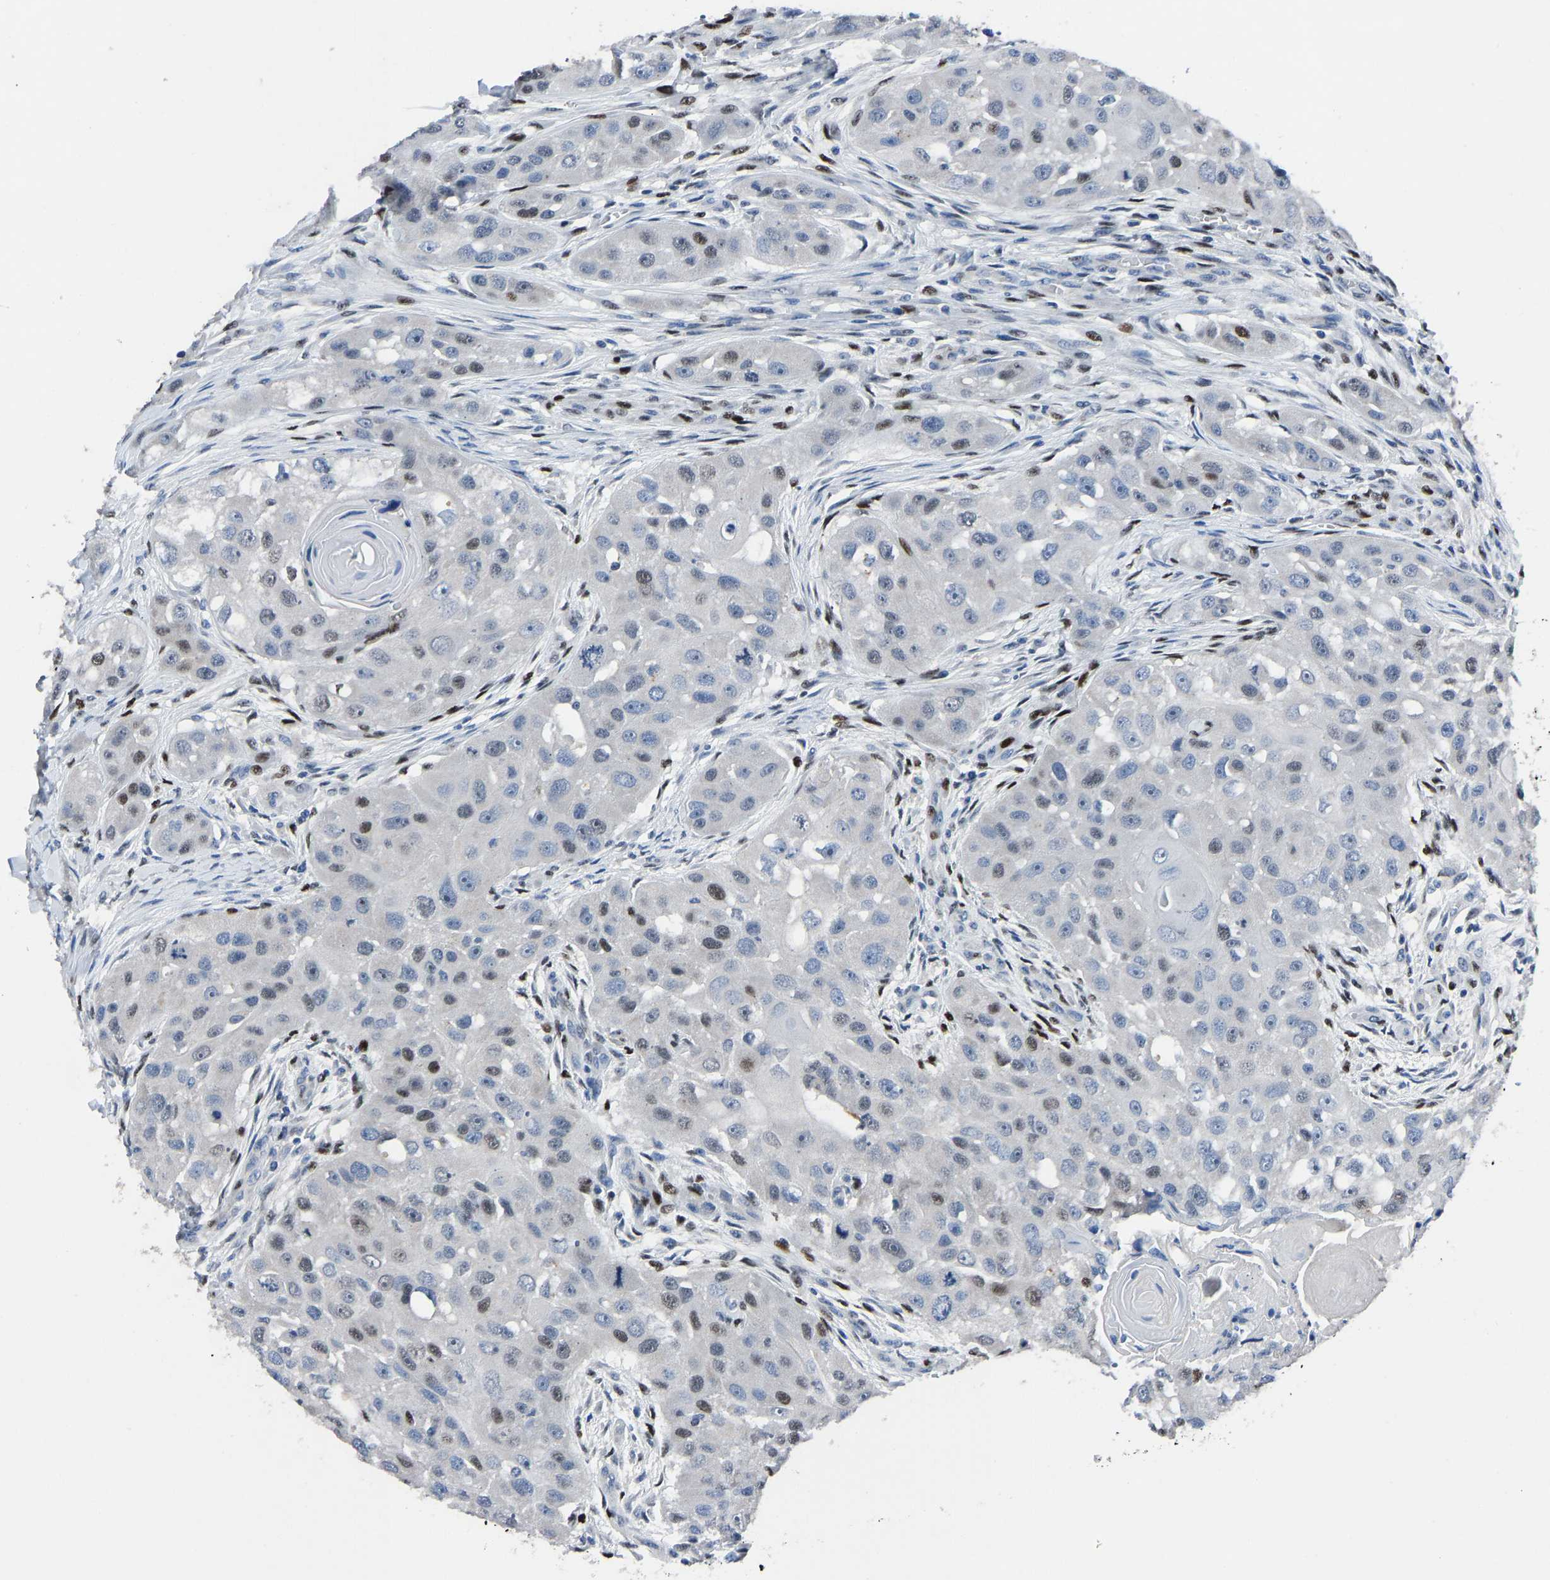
{"staining": {"intensity": "weak", "quantity": "<25%", "location": "nuclear"}, "tissue": "head and neck cancer", "cell_type": "Tumor cells", "image_type": "cancer", "snomed": [{"axis": "morphology", "description": "Normal tissue, NOS"}, {"axis": "morphology", "description": "Squamous cell carcinoma, NOS"}, {"axis": "topography", "description": "Skeletal muscle"}, {"axis": "topography", "description": "Head-Neck"}], "caption": "A high-resolution photomicrograph shows IHC staining of head and neck squamous cell carcinoma, which shows no significant expression in tumor cells.", "gene": "EGR1", "patient": {"sex": "male", "age": 51}}